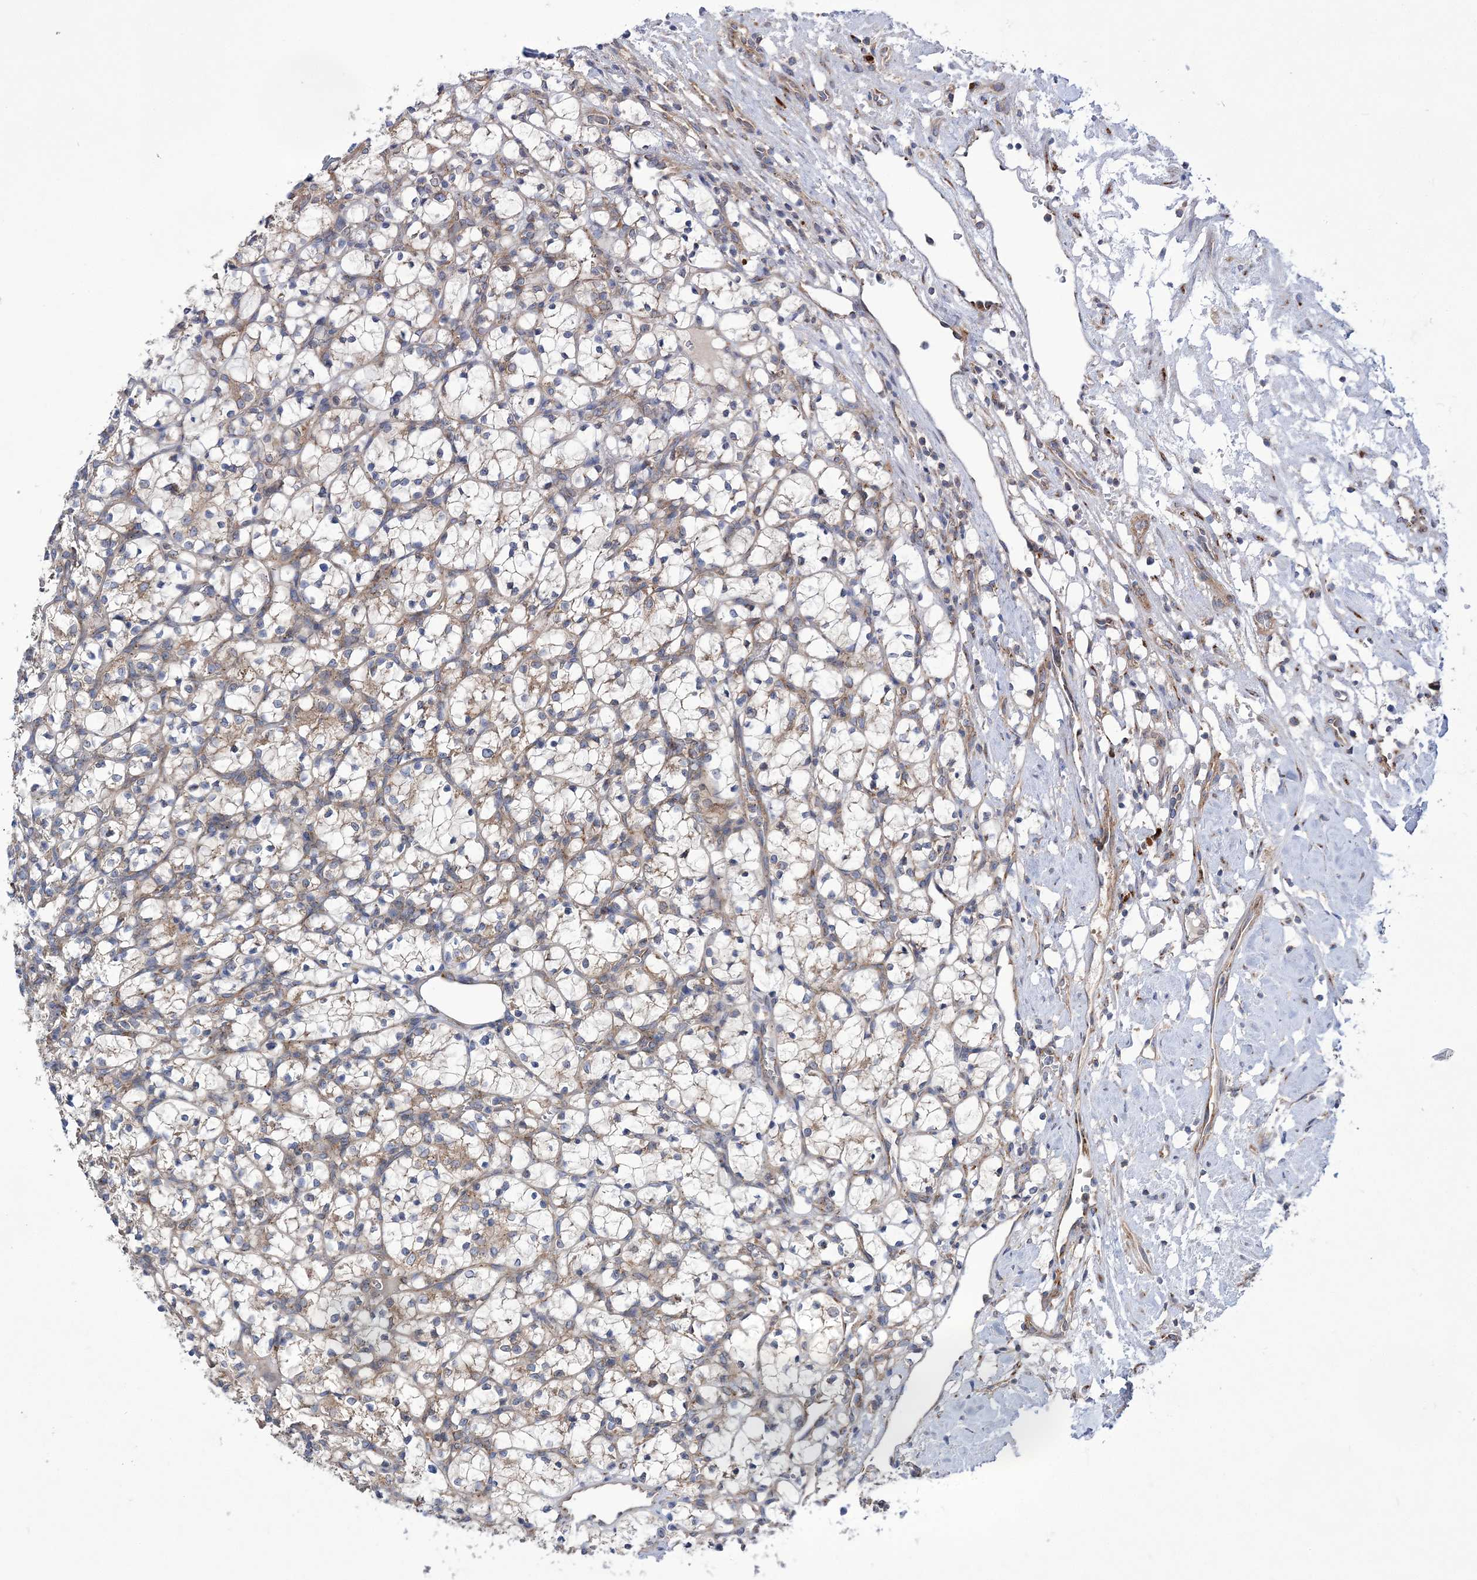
{"staining": {"intensity": "weak", "quantity": "25%-75%", "location": "cytoplasmic/membranous"}, "tissue": "renal cancer", "cell_type": "Tumor cells", "image_type": "cancer", "snomed": [{"axis": "morphology", "description": "Adenocarcinoma, NOS"}, {"axis": "topography", "description": "Kidney"}], "caption": "The photomicrograph reveals staining of renal cancer, revealing weak cytoplasmic/membranous protein staining (brown color) within tumor cells.", "gene": "COPB2", "patient": {"sex": "female", "age": 69}}